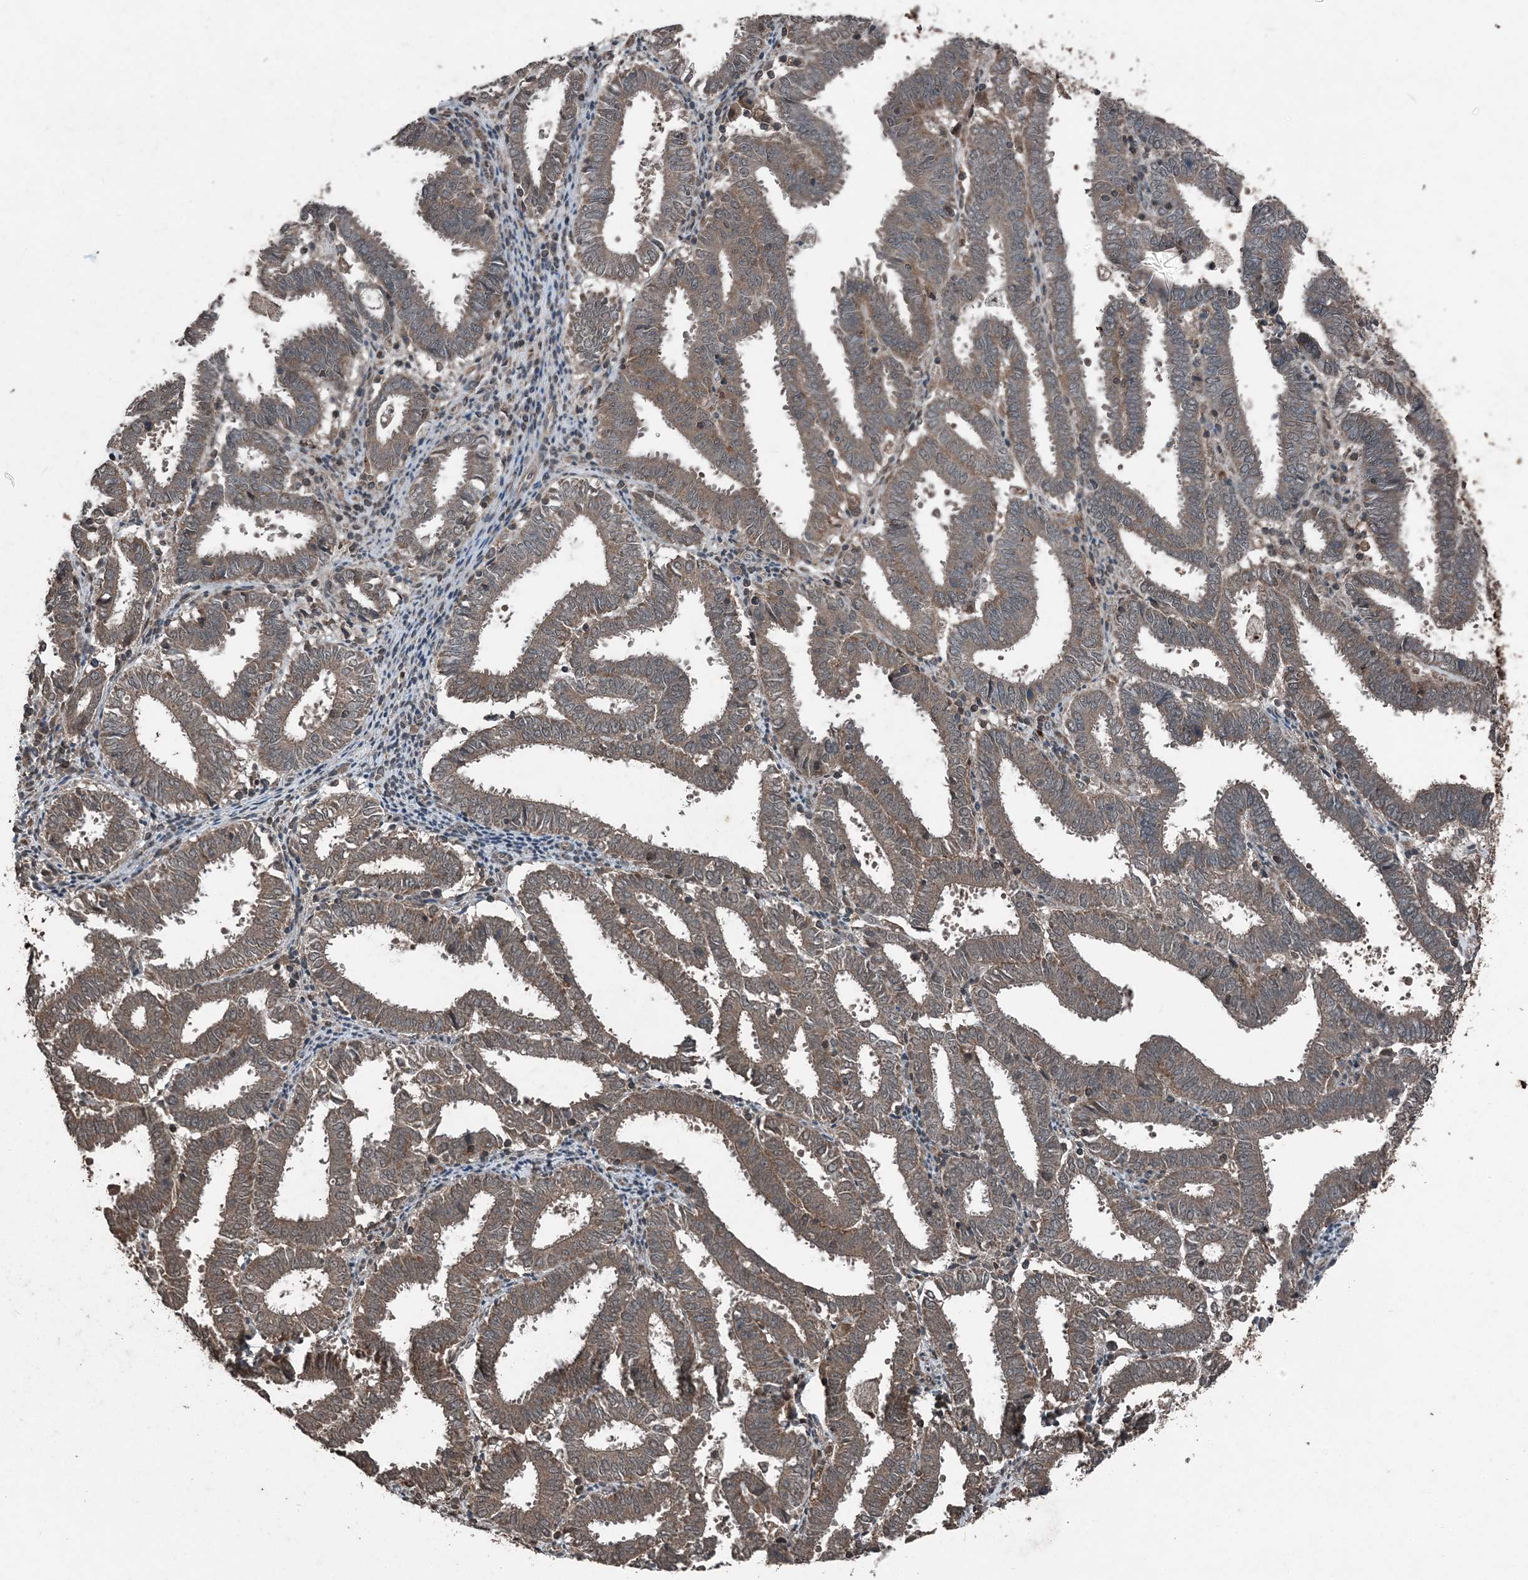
{"staining": {"intensity": "weak", "quantity": ">75%", "location": "cytoplasmic/membranous"}, "tissue": "endometrial cancer", "cell_type": "Tumor cells", "image_type": "cancer", "snomed": [{"axis": "morphology", "description": "Adenocarcinoma, NOS"}, {"axis": "topography", "description": "Uterus"}], "caption": "Immunohistochemistry (IHC) micrograph of neoplastic tissue: human endometrial cancer (adenocarcinoma) stained using immunohistochemistry demonstrates low levels of weak protein expression localized specifically in the cytoplasmic/membranous of tumor cells, appearing as a cytoplasmic/membranous brown color.", "gene": "CFL1", "patient": {"sex": "female", "age": 83}}